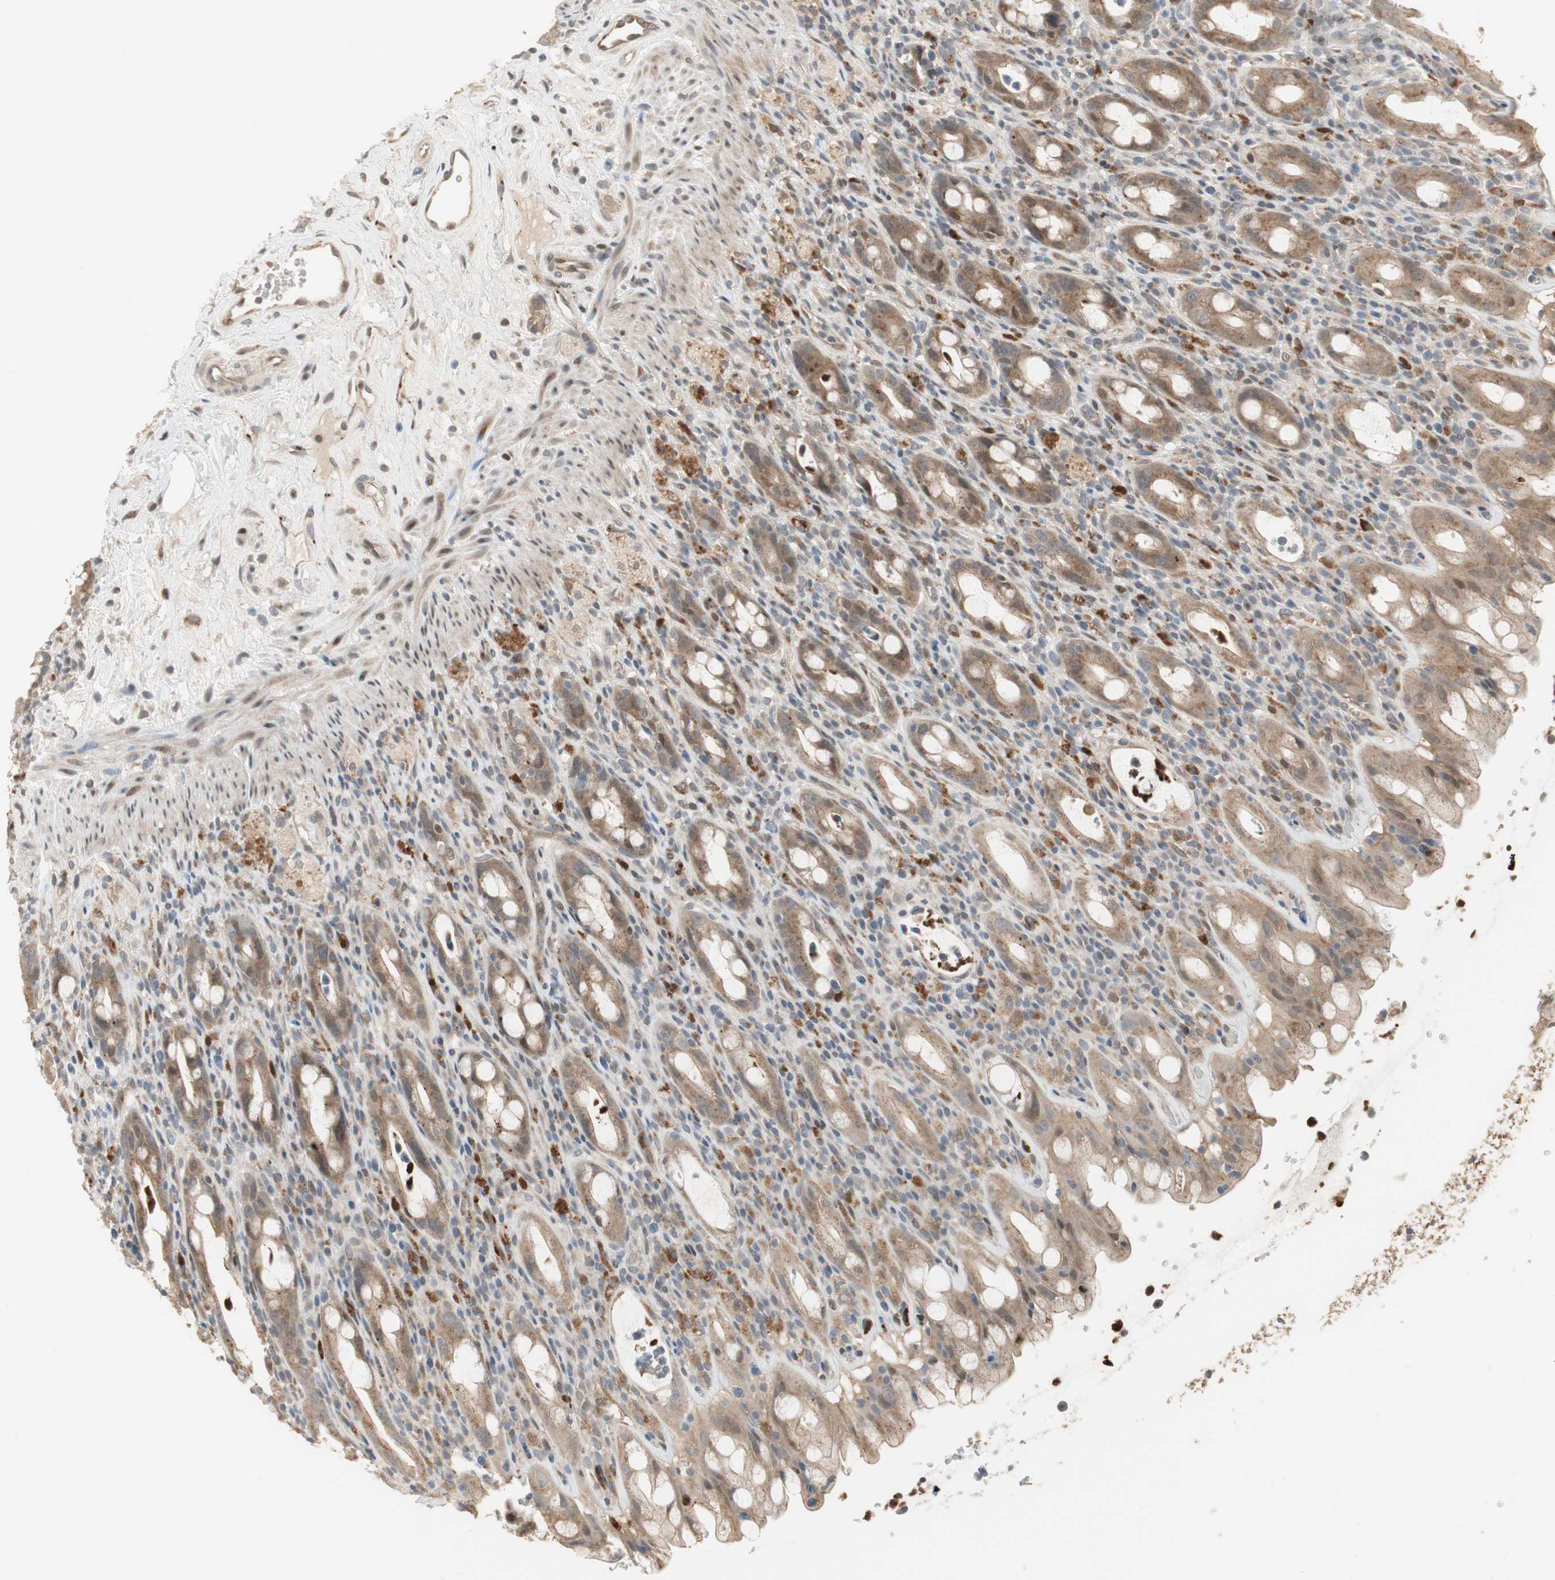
{"staining": {"intensity": "weak", "quantity": ">75%", "location": "cytoplasmic/membranous"}, "tissue": "rectum", "cell_type": "Glandular cells", "image_type": "normal", "snomed": [{"axis": "morphology", "description": "Normal tissue, NOS"}, {"axis": "topography", "description": "Rectum"}], "caption": "Brown immunohistochemical staining in benign rectum displays weak cytoplasmic/membranous positivity in about >75% of glandular cells. The staining was performed using DAB, with brown indicating positive protein expression. Nuclei are stained blue with hematoxylin.", "gene": "SNX4", "patient": {"sex": "male", "age": 44}}